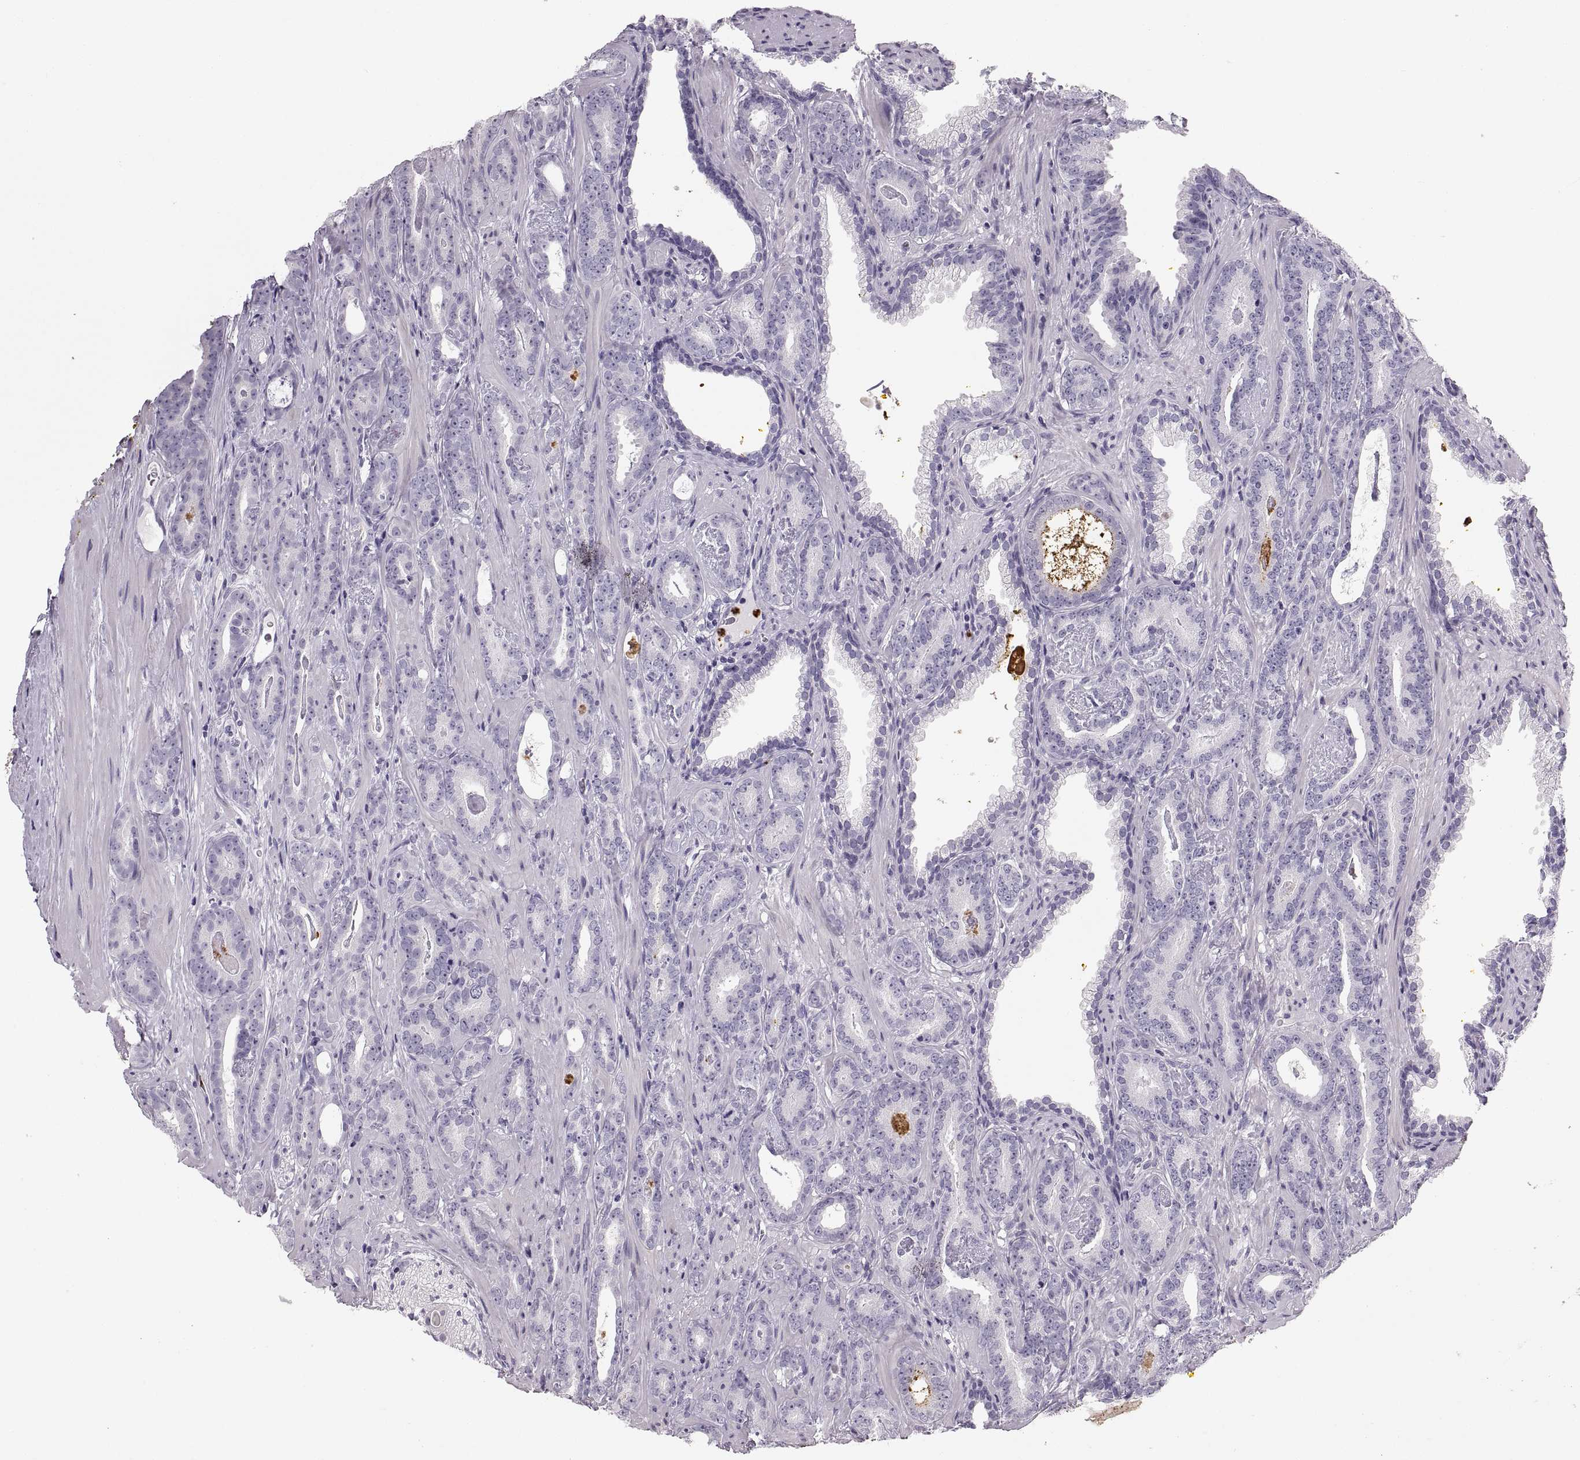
{"staining": {"intensity": "negative", "quantity": "none", "location": "none"}, "tissue": "prostate cancer", "cell_type": "Tumor cells", "image_type": "cancer", "snomed": [{"axis": "morphology", "description": "Adenocarcinoma, Medium grade"}, {"axis": "topography", "description": "Prostate and seminal vesicle, NOS"}, {"axis": "topography", "description": "Prostate"}], "caption": "Immunohistochemistry histopathology image of prostate cancer (medium-grade adenocarcinoma) stained for a protein (brown), which shows no staining in tumor cells.", "gene": "MILR1", "patient": {"sex": "male", "age": 54}}